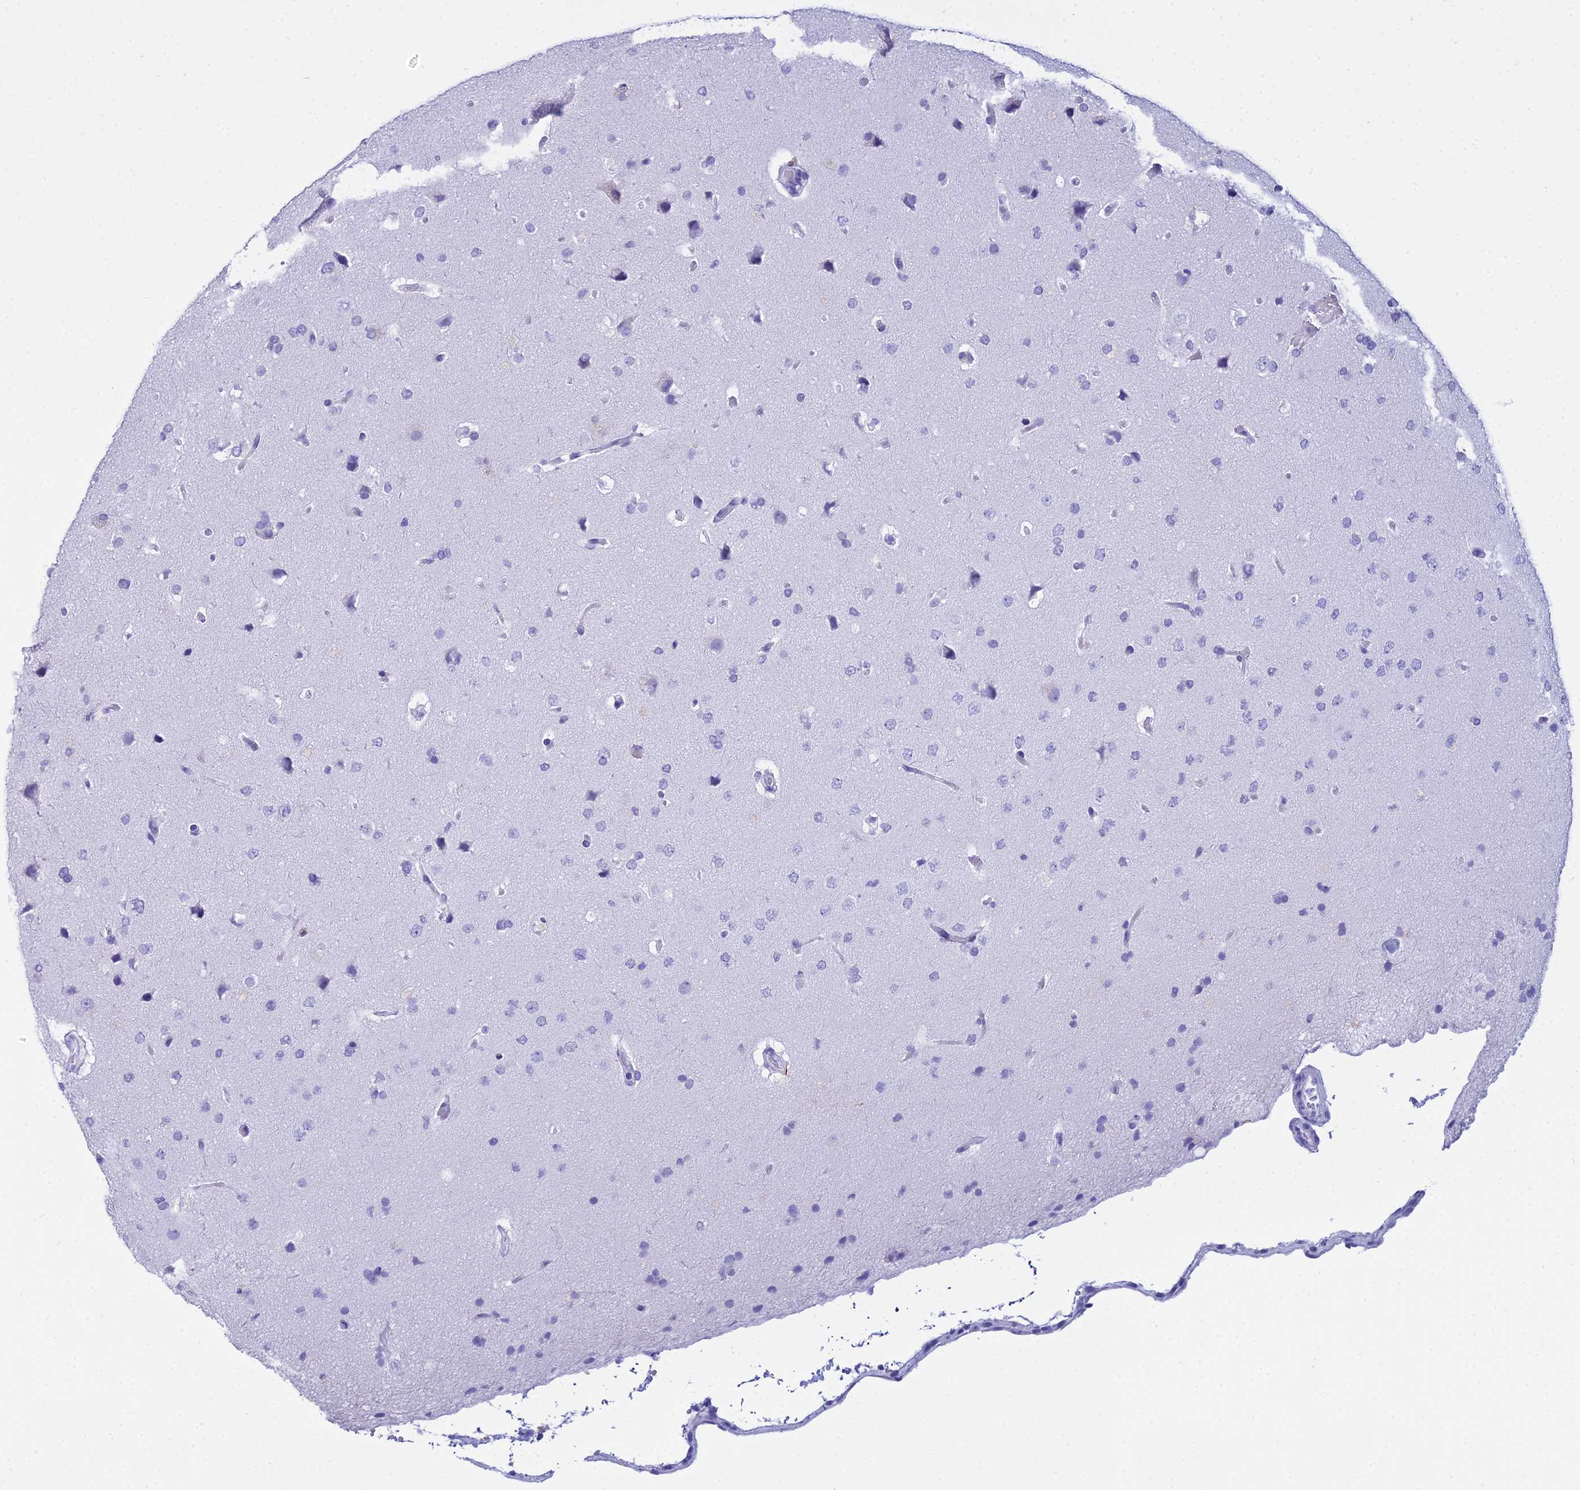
{"staining": {"intensity": "negative", "quantity": "none", "location": "none"}, "tissue": "glioma", "cell_type": "Tumor cells", "image_type": "cancer", "snomed": [{"axis": "morphology", "description": "Glioma, malignant, High grade"}, {"axis": "topography", "description": "Brain"}], "caption": "Micrograph shows no protein positivity in tumor cells of malignant glioma (high-grade) tissue.", "gene": "ZNF442", "patient": {"sex": "male", "age": 72}}